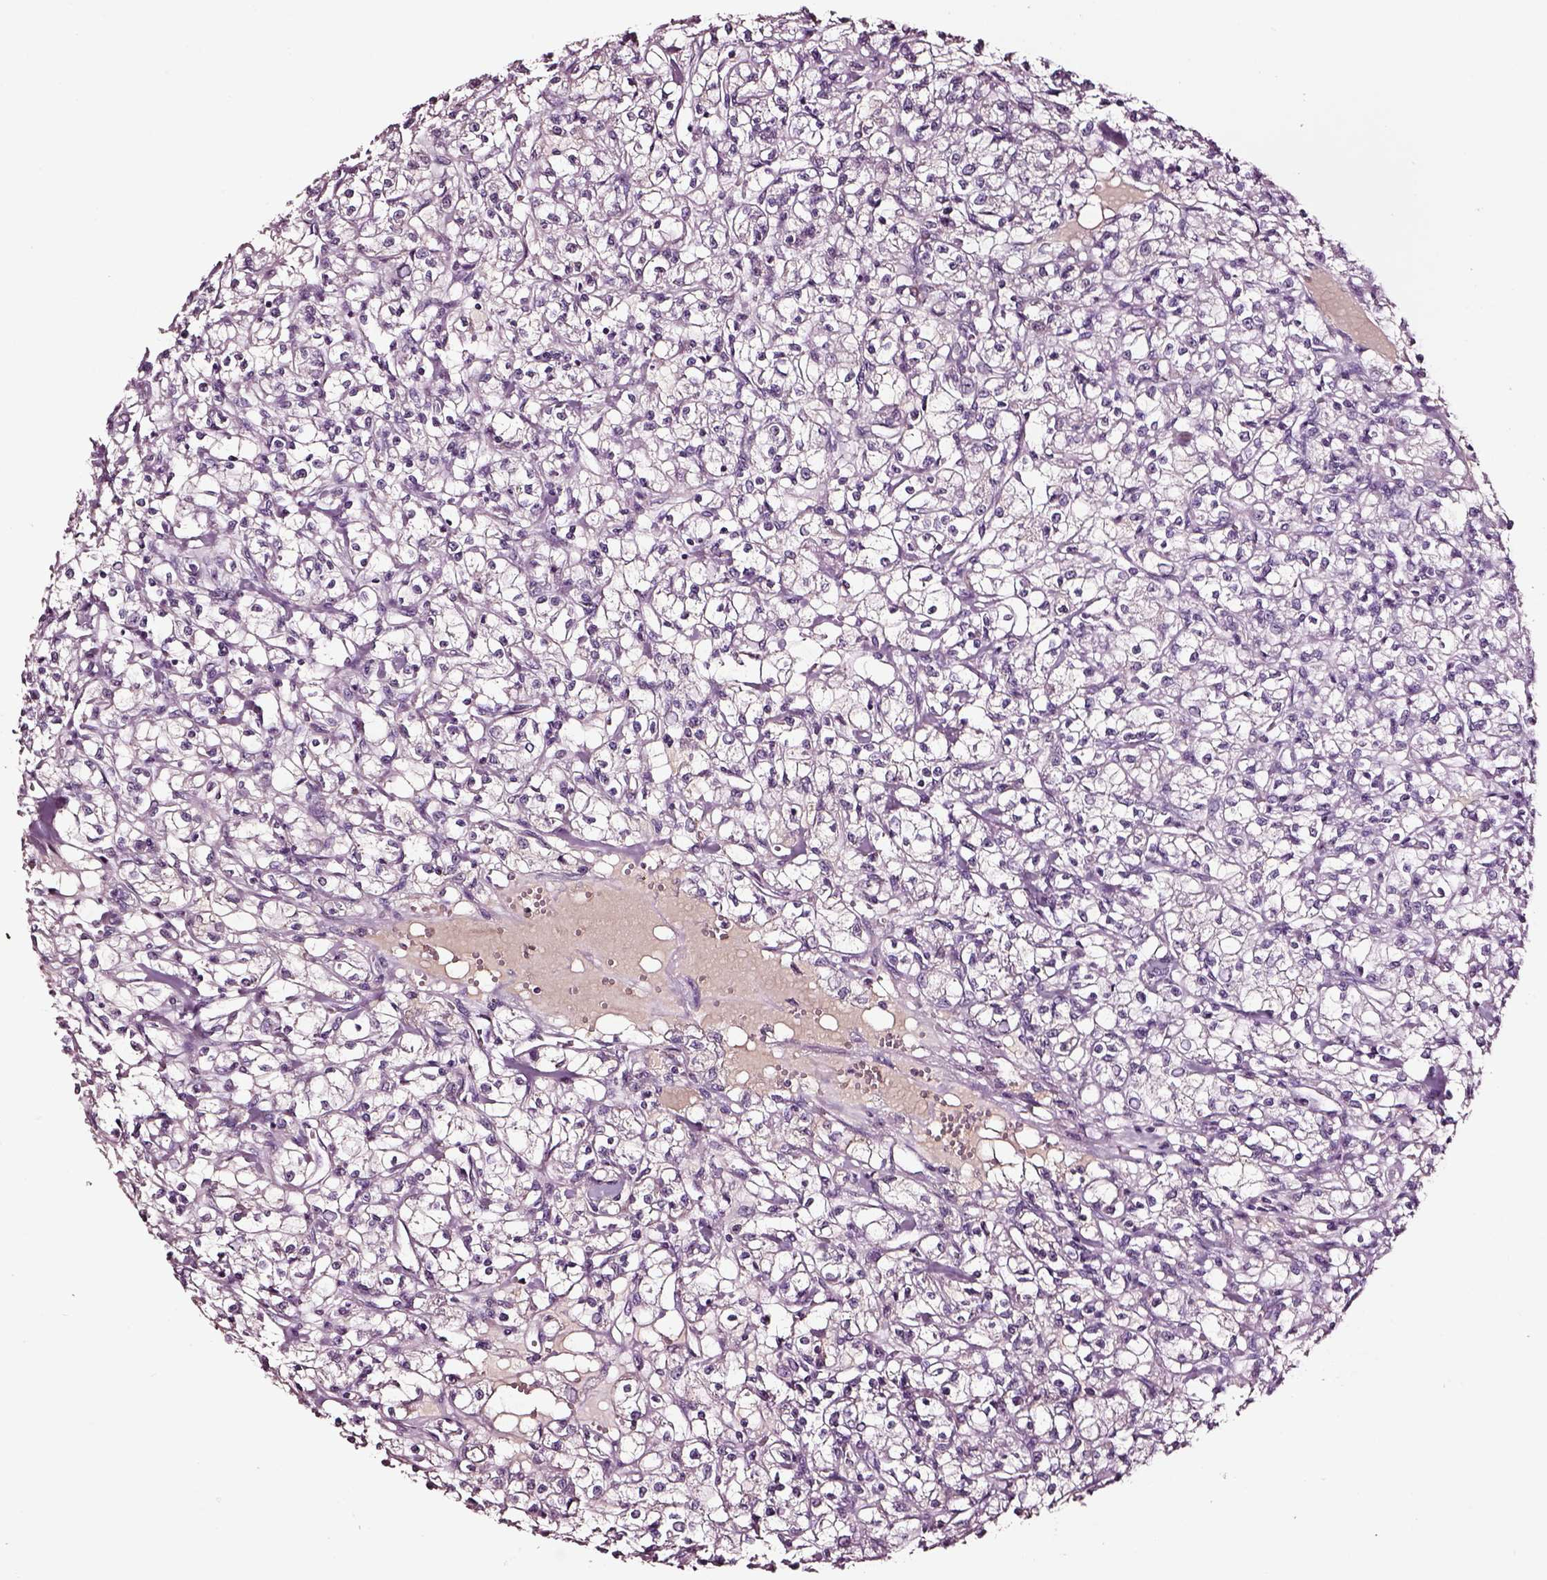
{"staining": {"intensity": "negative", "quantity": "none", "location": "none"}, "tissue": "renal cancer", "cell_type": "Tumor cells", "image_type": "cancer", "snomed": [{"axis": "morphology", "description": "Adenocarcinoma, NOS"}, {"axis": "topography", "description": "Kidney"}], "caption": "Immunohistochemistry (IHC) image of adenocarcinoma (renal) stained for a protein (brown), which displays no staining in tumor cells.", "gene": "SMIM17", "patient": {"sex": "female", "age": 59}}